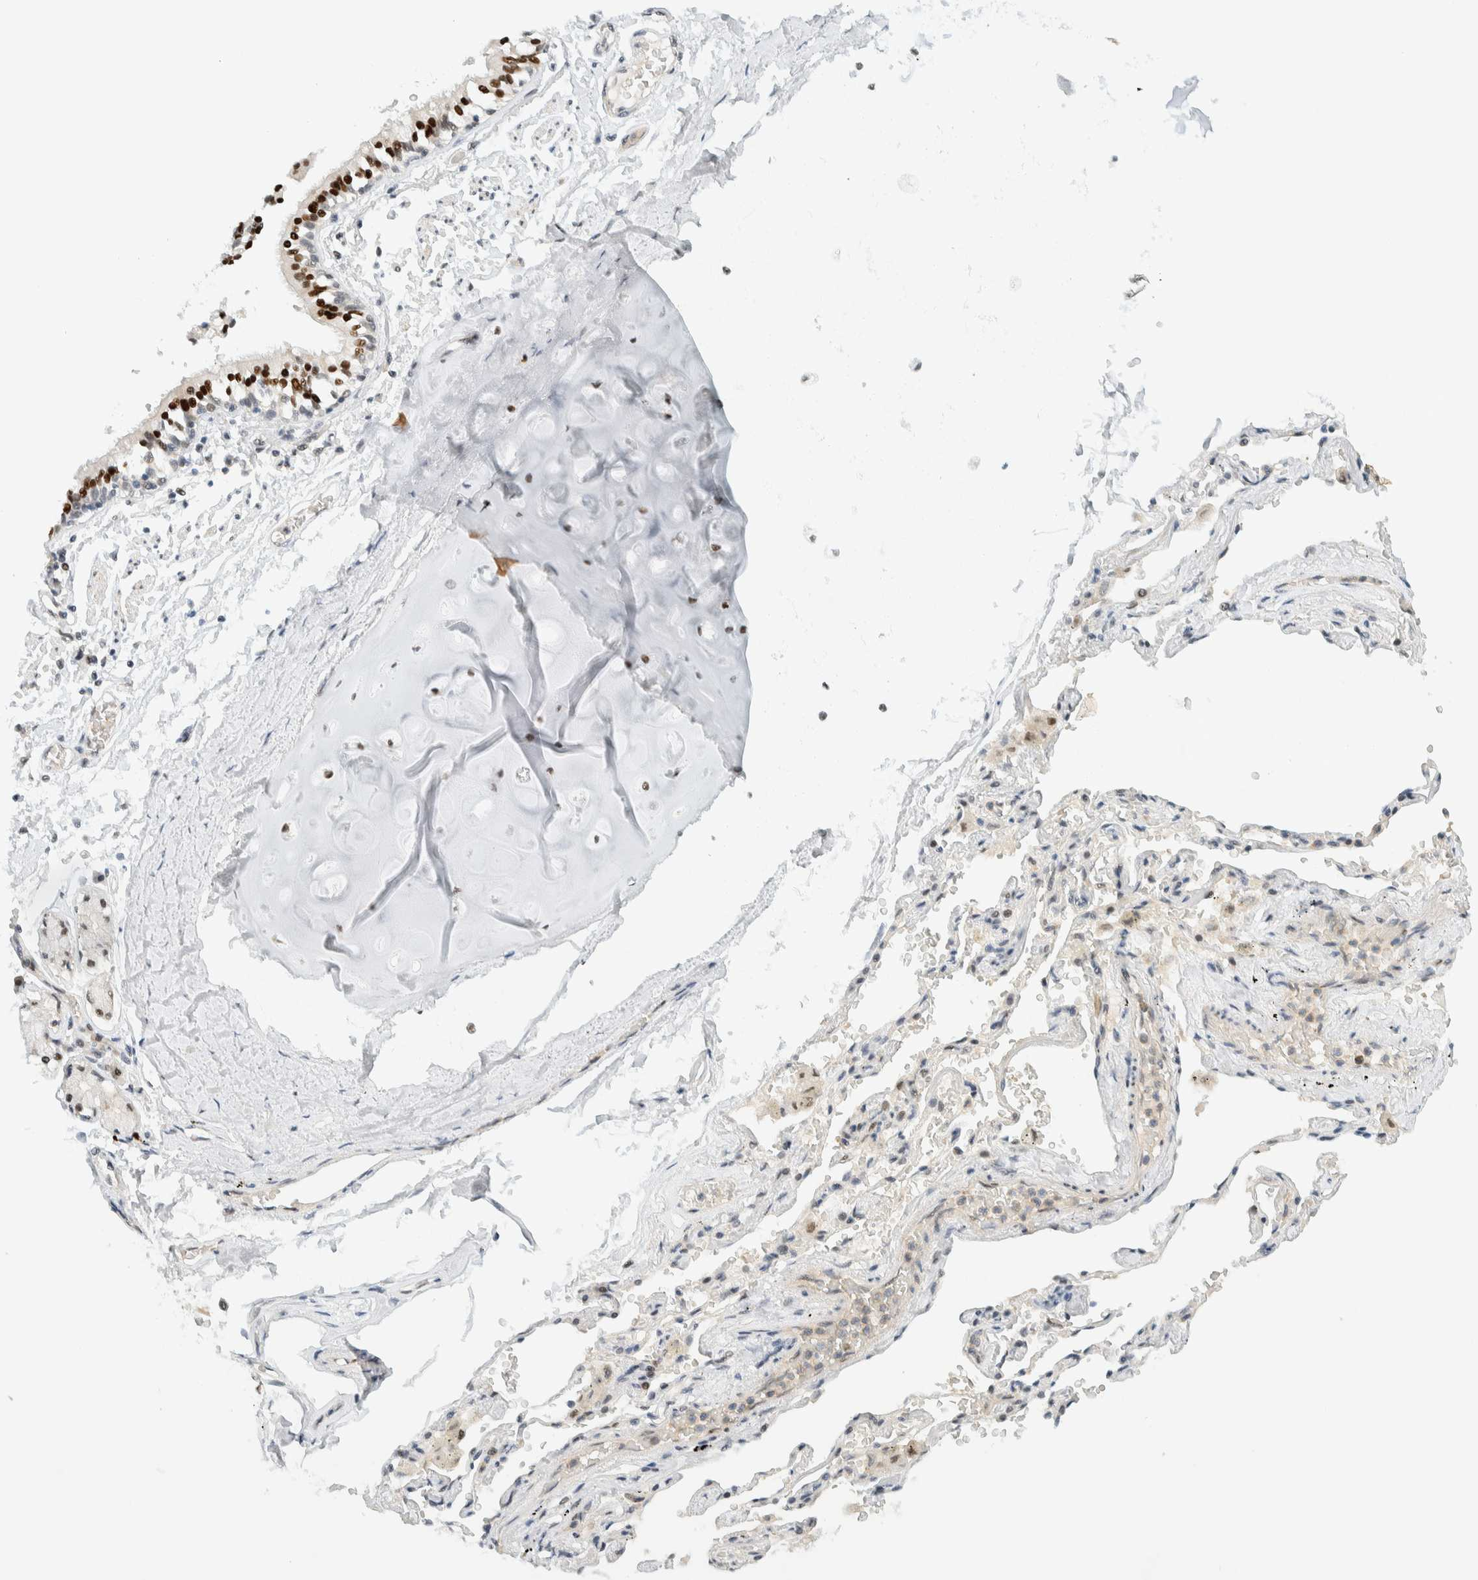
{"staining": {"intensity": "moderate", "quantity": "25%-75%", "location": "nuclear"}, "tissue": "adipose tissue", "cell_type": "Adipocytes", "image_type": "normal", "snomed": [{"axis": "morphology", "description": "Normal tissue, NOS"}, {"axis": "topography", "description": "Cartilage tissue"}, {"axis": "topography", "description": "Lung"}], "caption": "DAB (3,3'-diaminobenzidine) immunohistochemical staining of normal adipose tissue demonstrates moderate nuclear protein staining in approximately 25%-75% of adipocytes.", "gene": "ZNF683", "patient": {"sex": "female", "age": 77}}